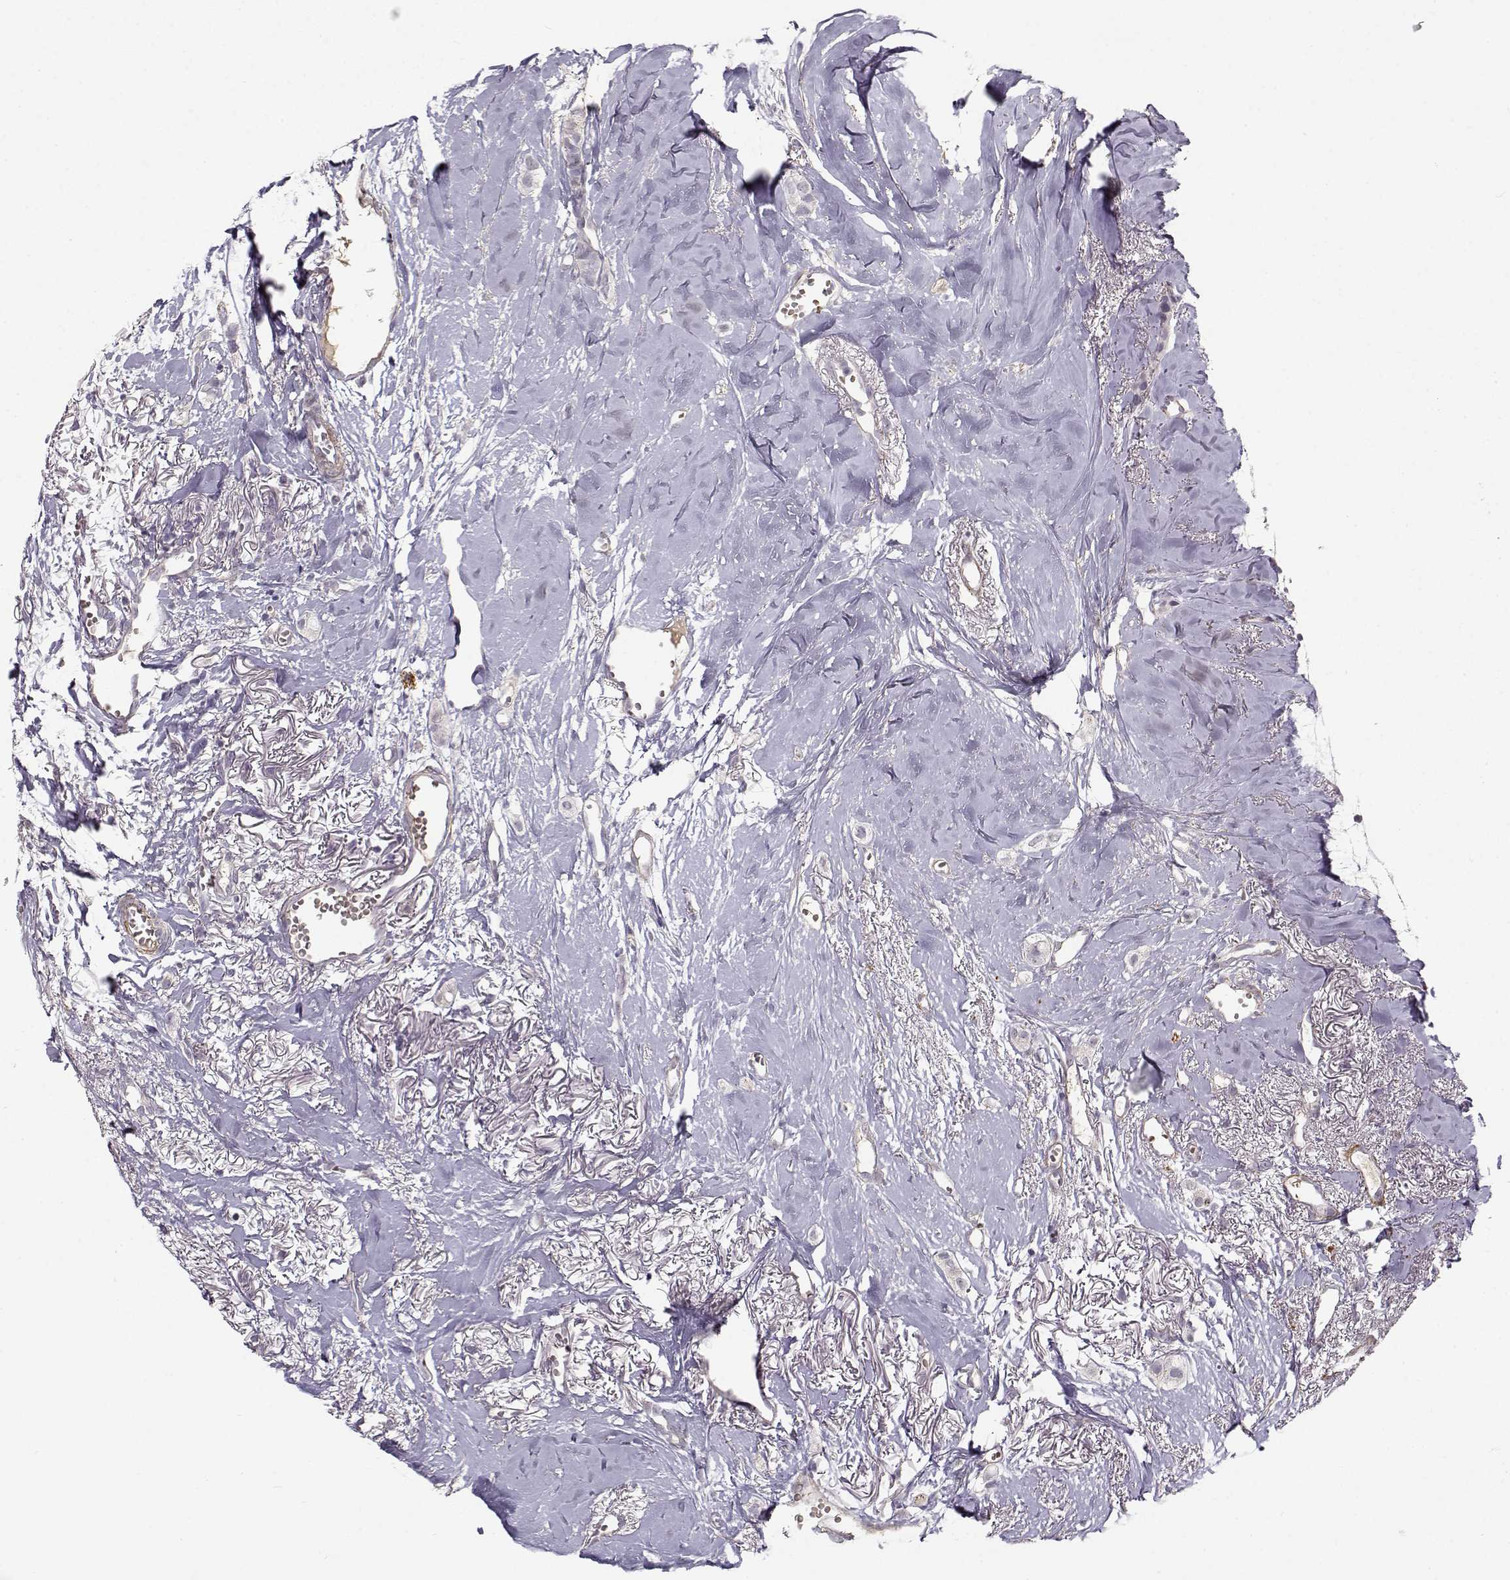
{"staining": {"intensity": "negative", "quantity": "none", "location": "none"}, "tissue": "breast cancer", "cell_type": "Tumor cells", "image_type": "cancer", "snomed": [{"axis": "morphology", "description": "Duct carcinoma"}, {"axis": "topography", "description": "Breast"}], "caption": "DAB (3,3'-diaminobenzidine) immunohistochemical staining of breast cancer reveals no significant staining in tumor cells. Nuclei are stained in blue.", "gene": "RGS9BP", "patient": {"sex": "female", "age": 85}}